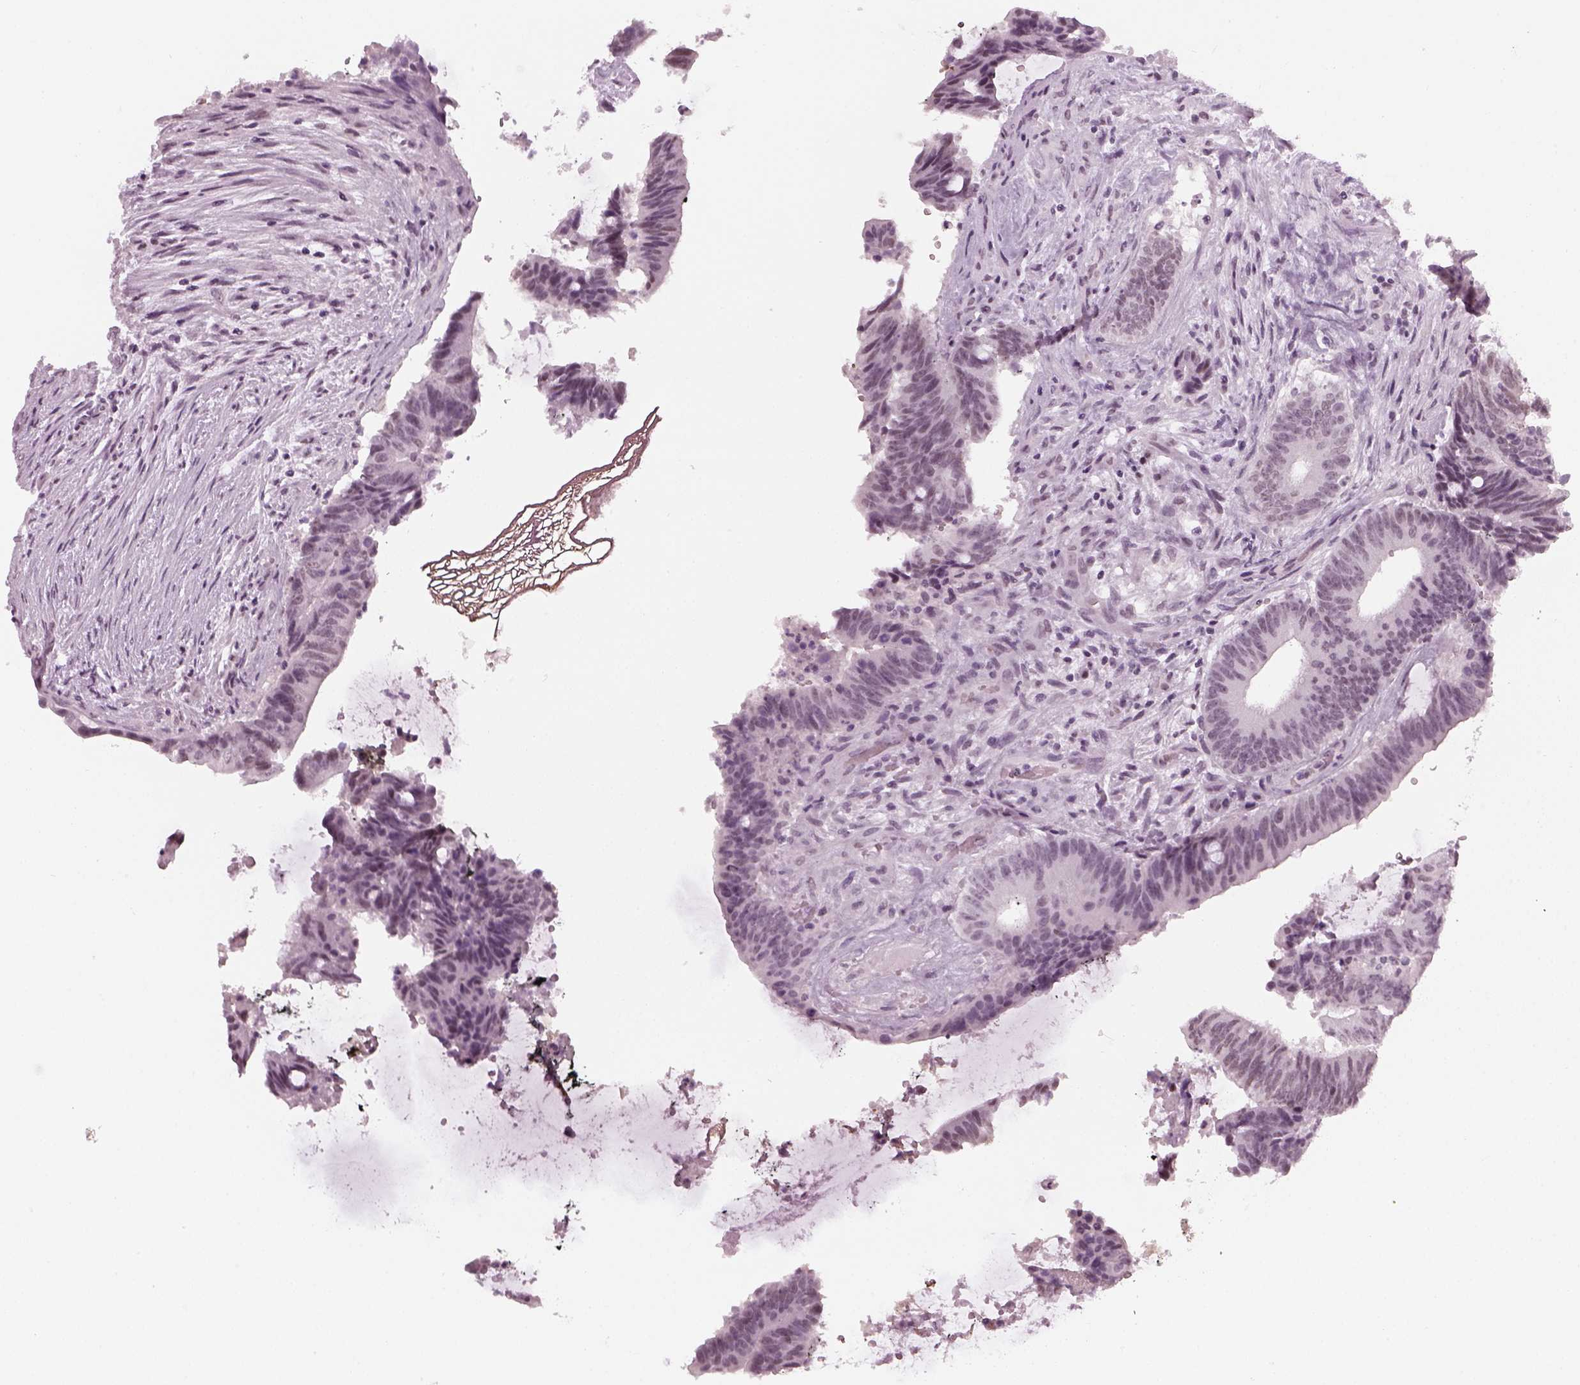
{"staining": {"intensity": "negative", "quantity": "none", "location": "none"}, "tissue": "colorectal cancer", "cell_type": "Tumor cells", "image_type": "cancer", "snomed": [{"axis": "morphology", "description": "Adenocarcinoma, NOS"}, {"axis": "topography", "description": "Colon"}], "caption": "Colorectal cancer stained for a protein using immunohistochemistry (IHC) shows no staining tumor cells.", "gene": "KCNG2", "patient": {"sex": "female", "age": 43}}